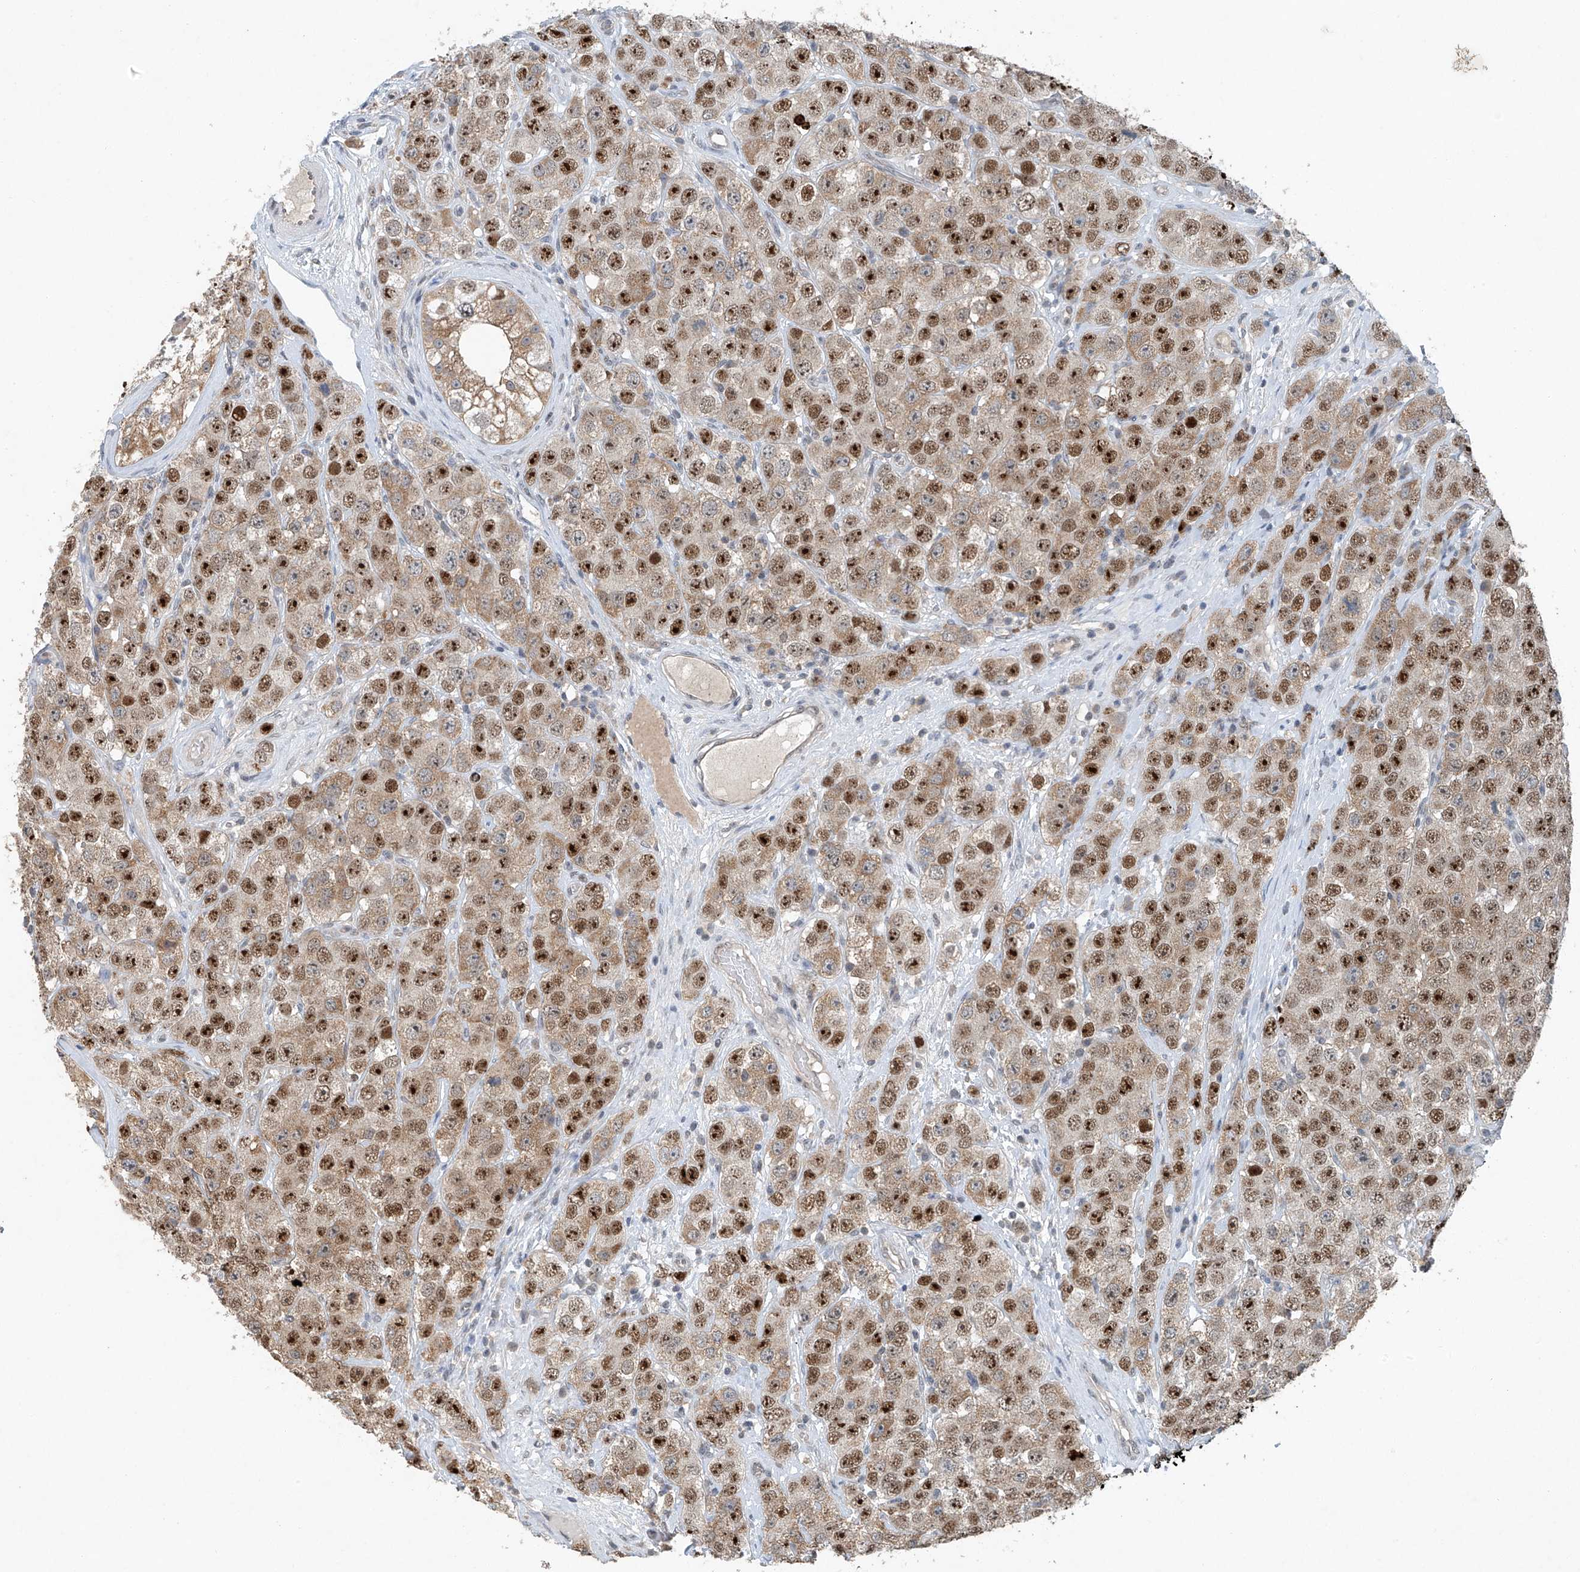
{"staining": {"intensity": "strong", "quantity": ">75%", "location": "nuclear"}, "tissue": "testis cancer", "cell_type": "Tumor cells", "image_type": "cancer", "snomed": [{"axis": "morphology", "description": "Seminoma, NOS"}, {"axis": "topography", "description": "Testis"}], "caption": "Protein staining of testis cancer (seminoma) tissue reveals strong nuclear staining in approximately >75% of tumor cells.", "gene": "TAF8", "patient": {"sex": "male", "age": 28}}